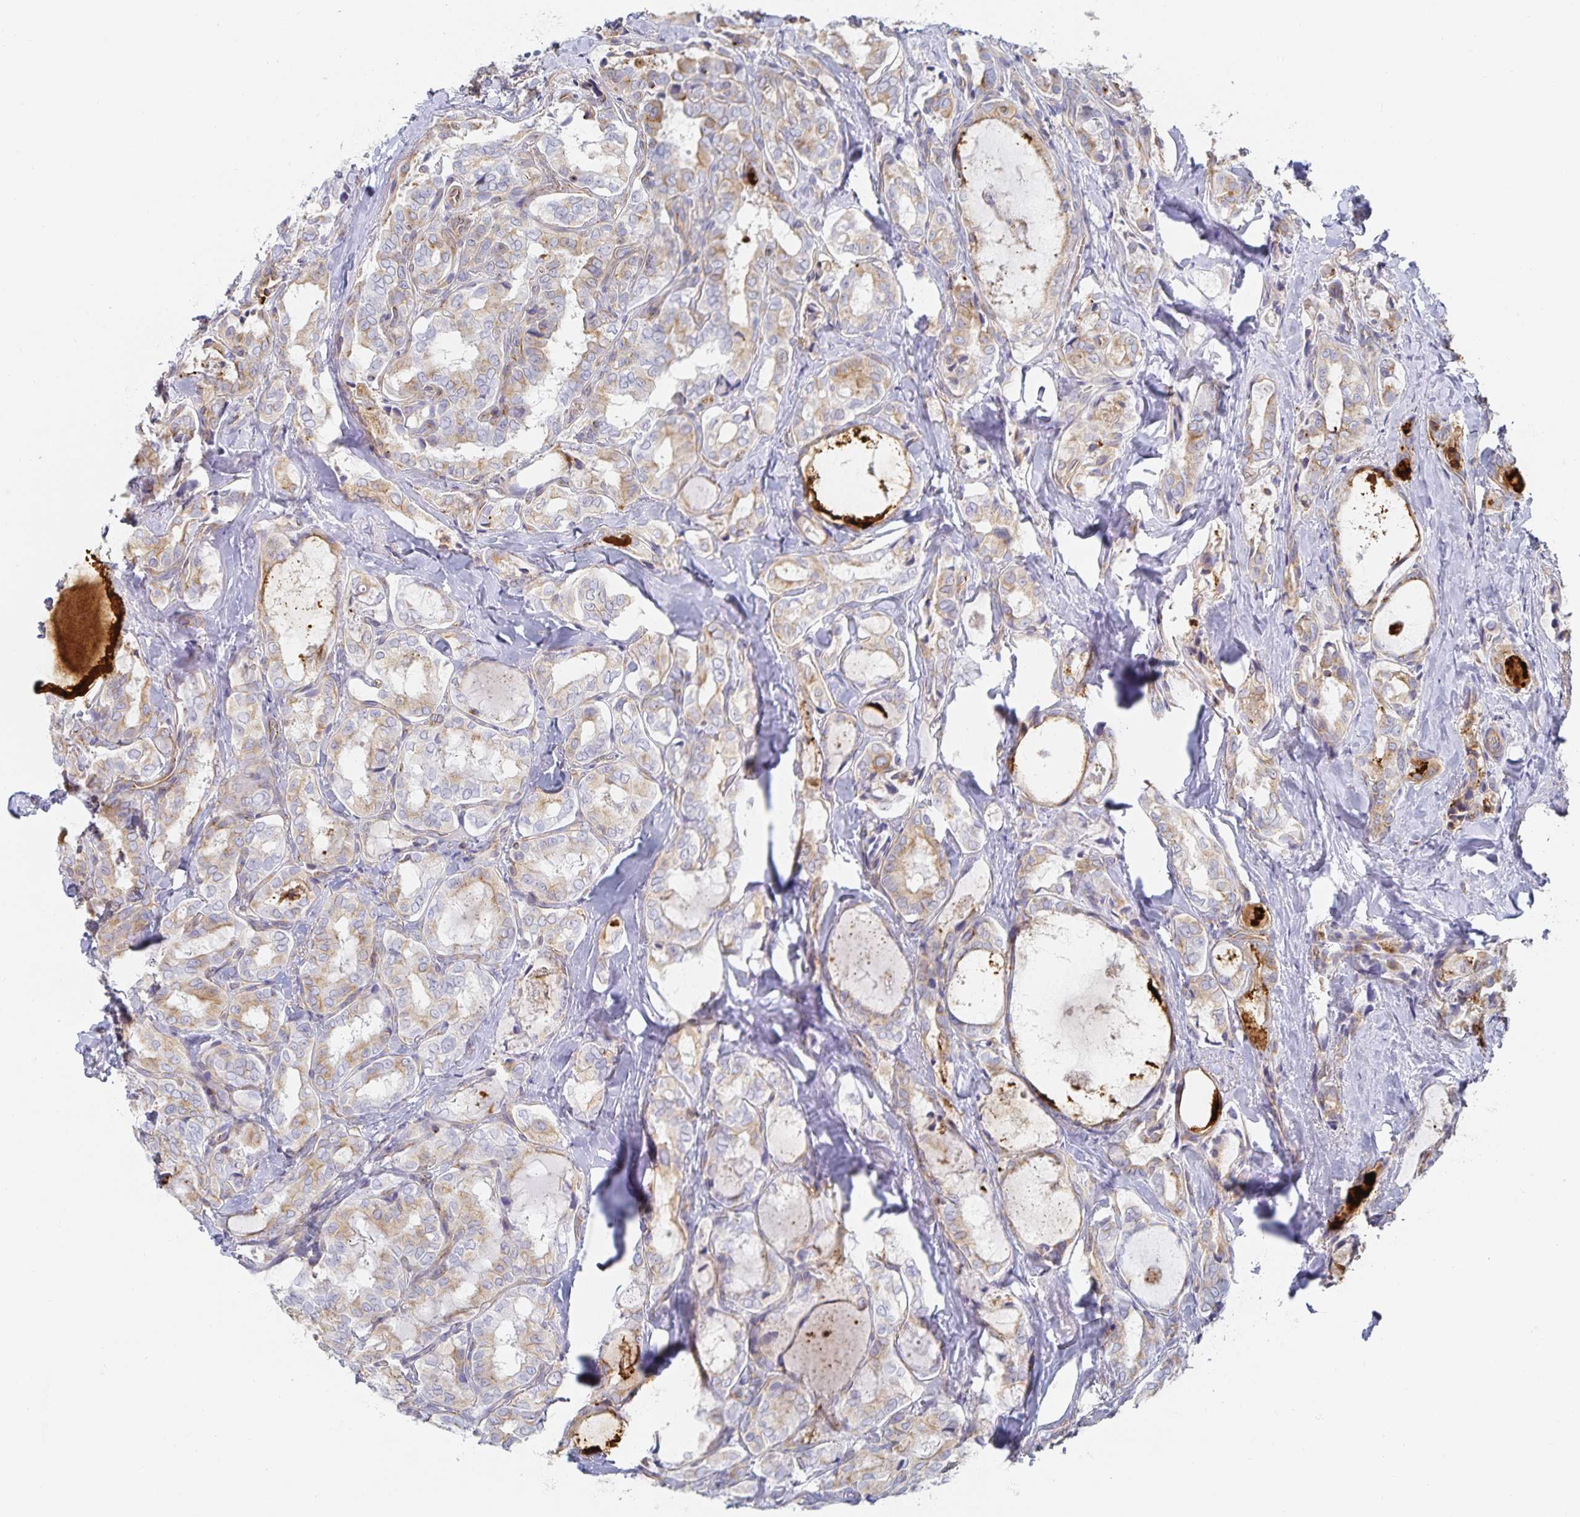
{"staining": {"intensity": "weak", "quantity": "25%-75%", "location": "cytoplasmic/membranous"}, "tissue": "thyroid cancer", "cell_type": "Tumor cells", "image_type": "cancer", "snomed": [{"axis": "morphology", "description": "Papillary adenocarcinoma, NOS"}, {"axis": "topography", "description": "Thyroid gland"}], "caption": "Thyroid cancer stained with a brown dye exhibits weak cytoplasmic/membranous positive positivity in approximately 25%-75% of tumor cells.", "gene": "SFTPA1", "patient": {"sex": "female", "age": 75}}